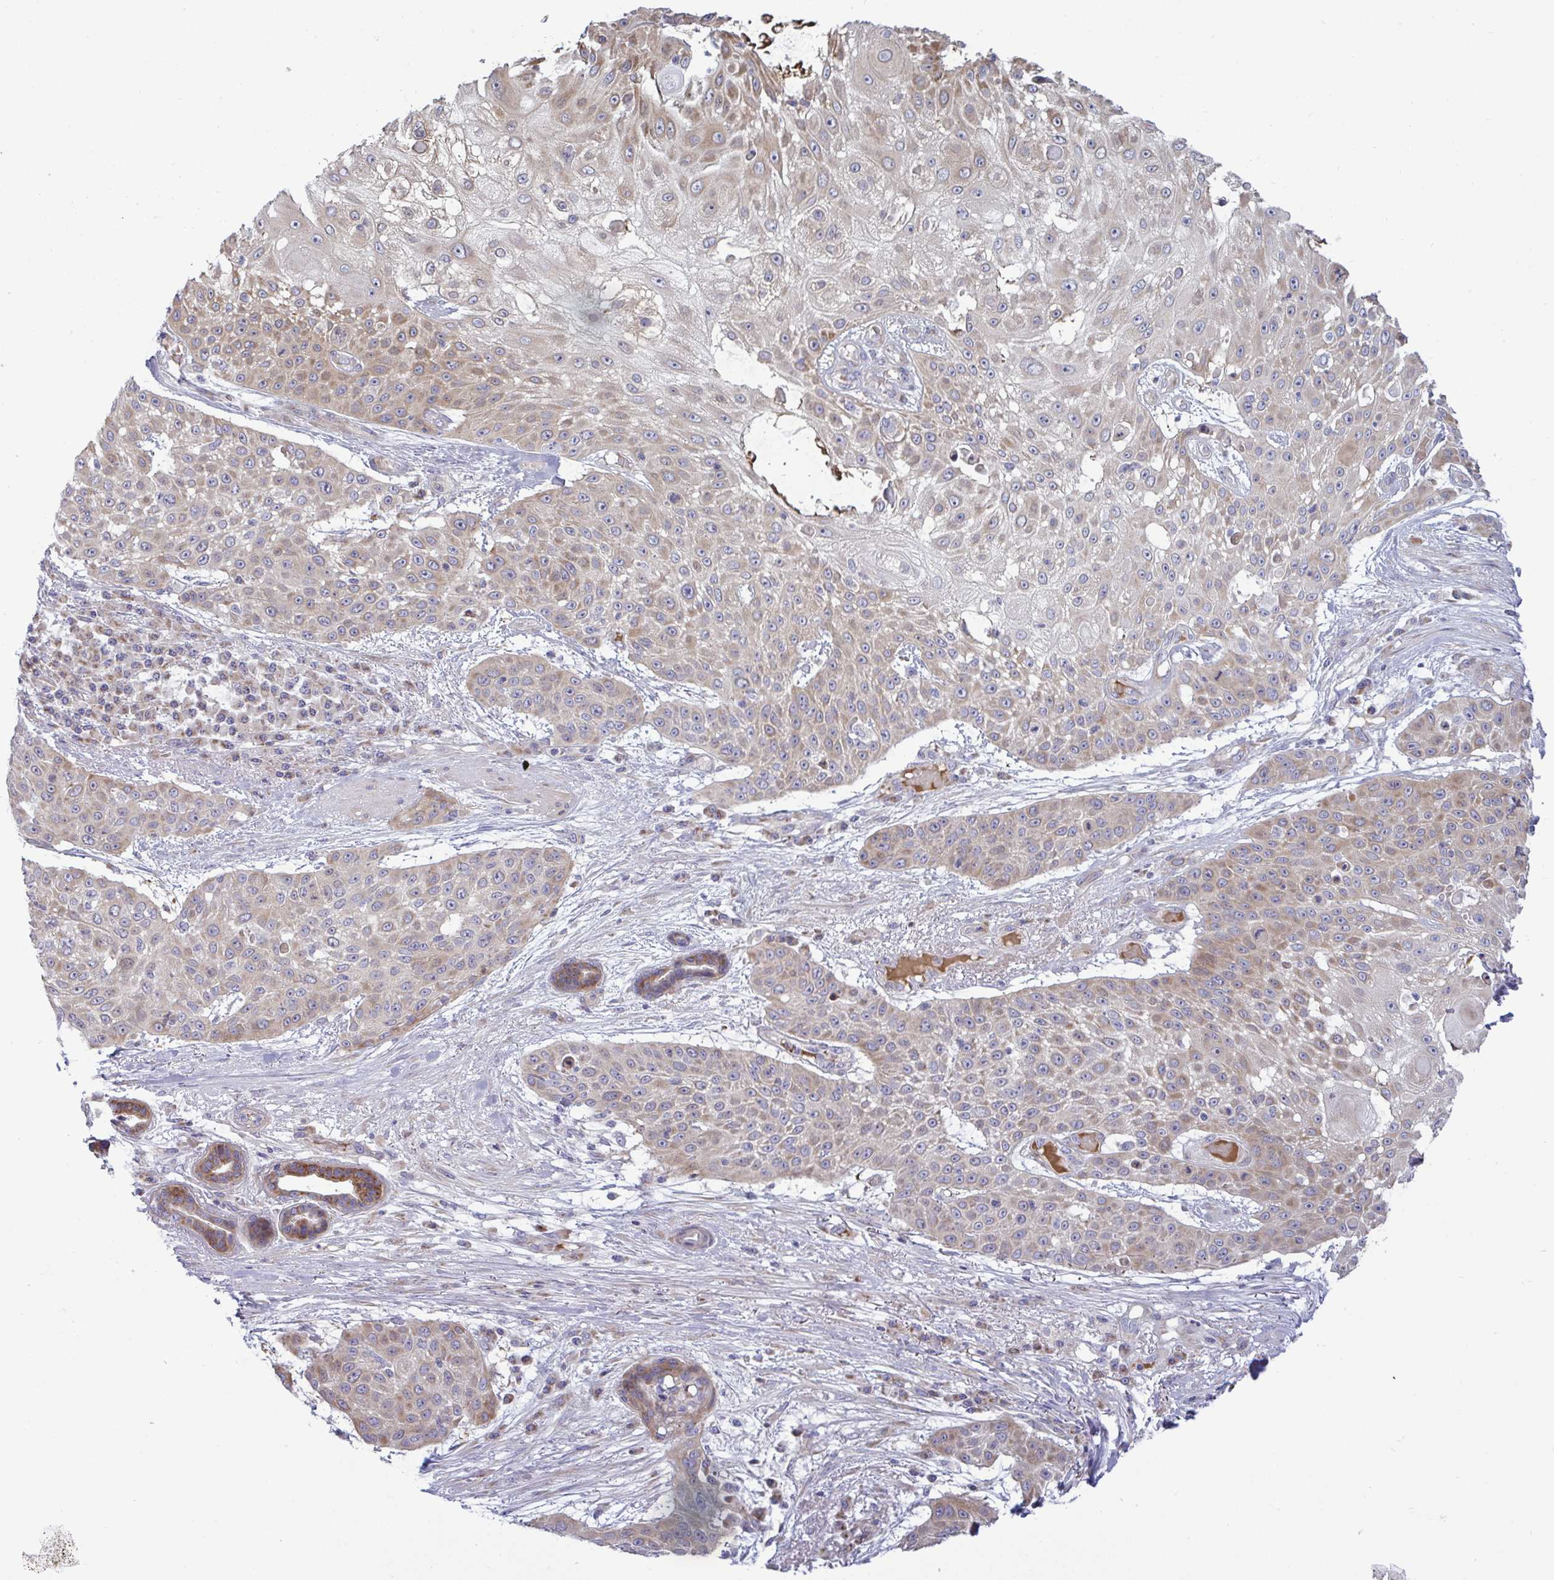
{"staining": {"intensity": "moderate", "quantity": "25%-75%", "location": "cytoplasmic/membranous"}, "tissue": "skin cancer", "cell_type": "Tumor cells", "image_type": "cancer", "snomed": [{"axis": "morphology", "description": "Squamous cell carcinoma, NOS"}, {"axis": "topography", "description": "Skin"}], "caption": "Brown immunohistochemical staining in human skin squamous cell carcinoma reveals moderate cytoplasmic/membranous staining in approximately 25%-75% of tumor cells.", "gene": "NTN1", "patient": {"sex": "female", "age": 86}}